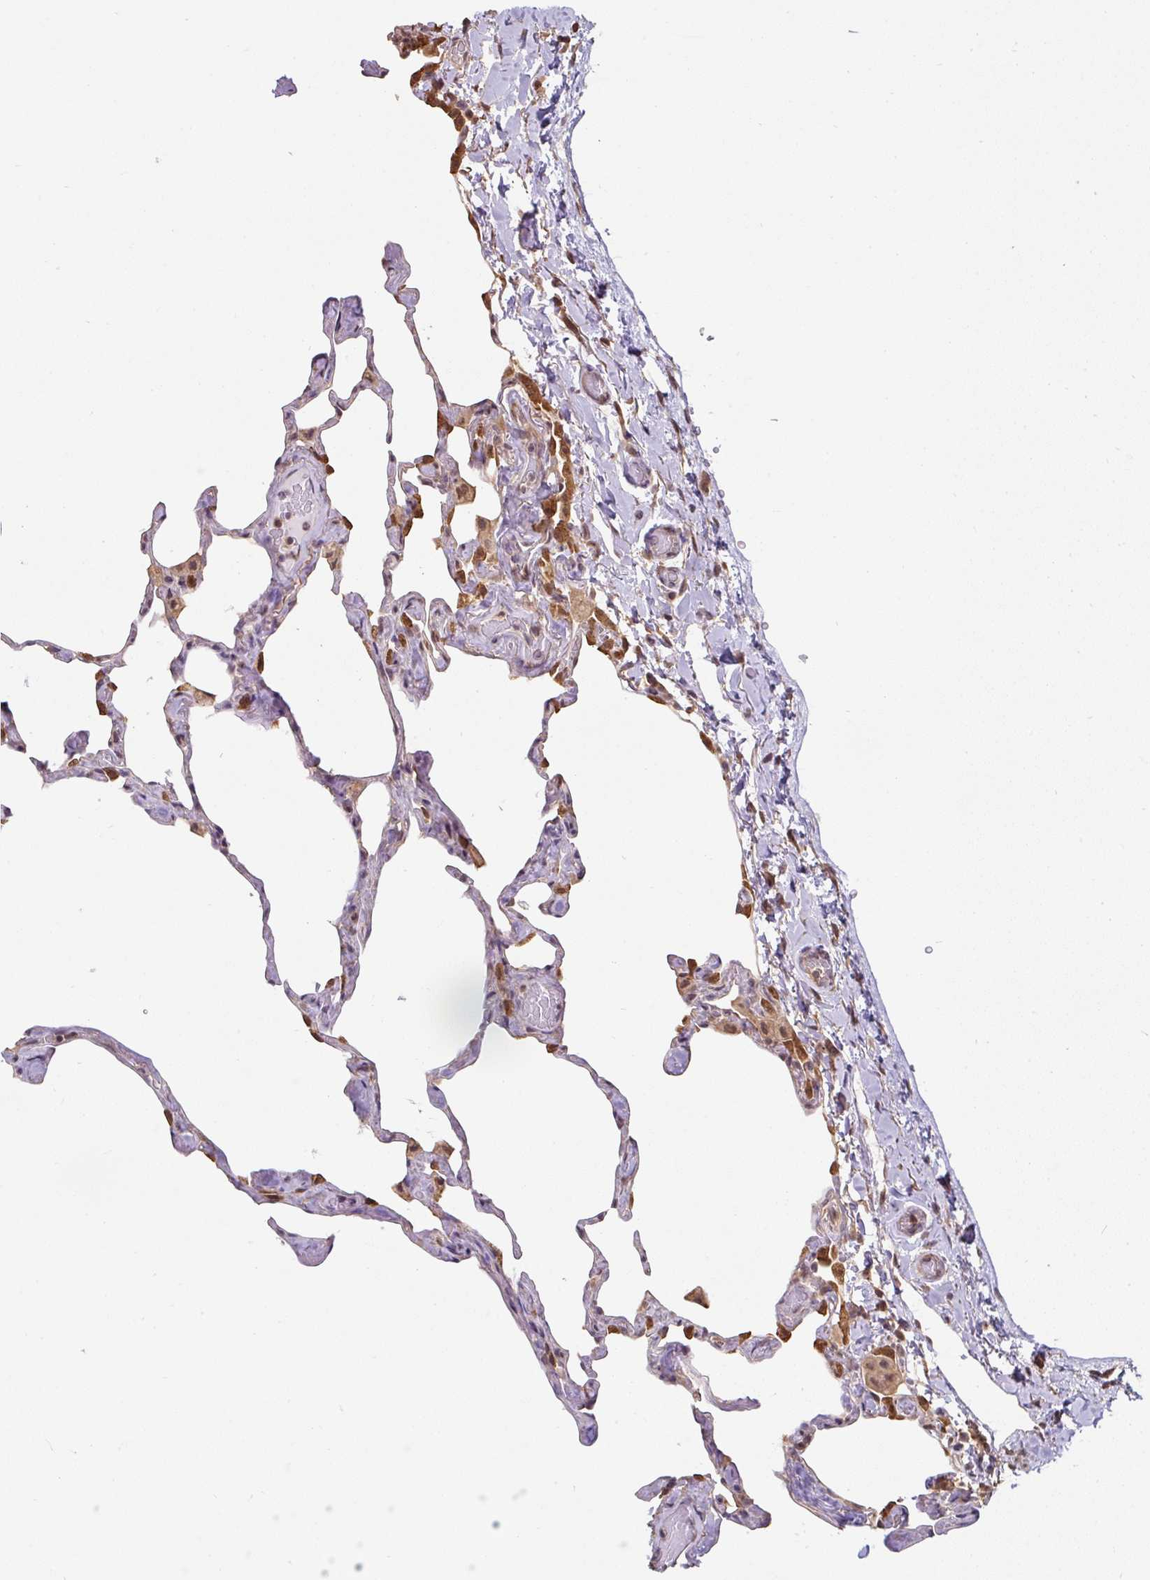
{"staining": {"intensity": "moderate", "quantity": "<25%", "location": "cytoplasmic/membranous"}, "tissue": "lung", "cell_type": "Alveolar cells", "image_type": "normal", "snomed": [{"axis": "morphology", "description": "Normal tissue, NOS"}, {"axis": "topography", "description": "Lung"}], "caption": "This micrograph shows immunohistochemistry staining of normal human lung, with low moderate cytoplasmic/membranous staining in about <25% of alveolar cells.", "gene": "ST13", "patient": {"sex": "male", "age": 65}}